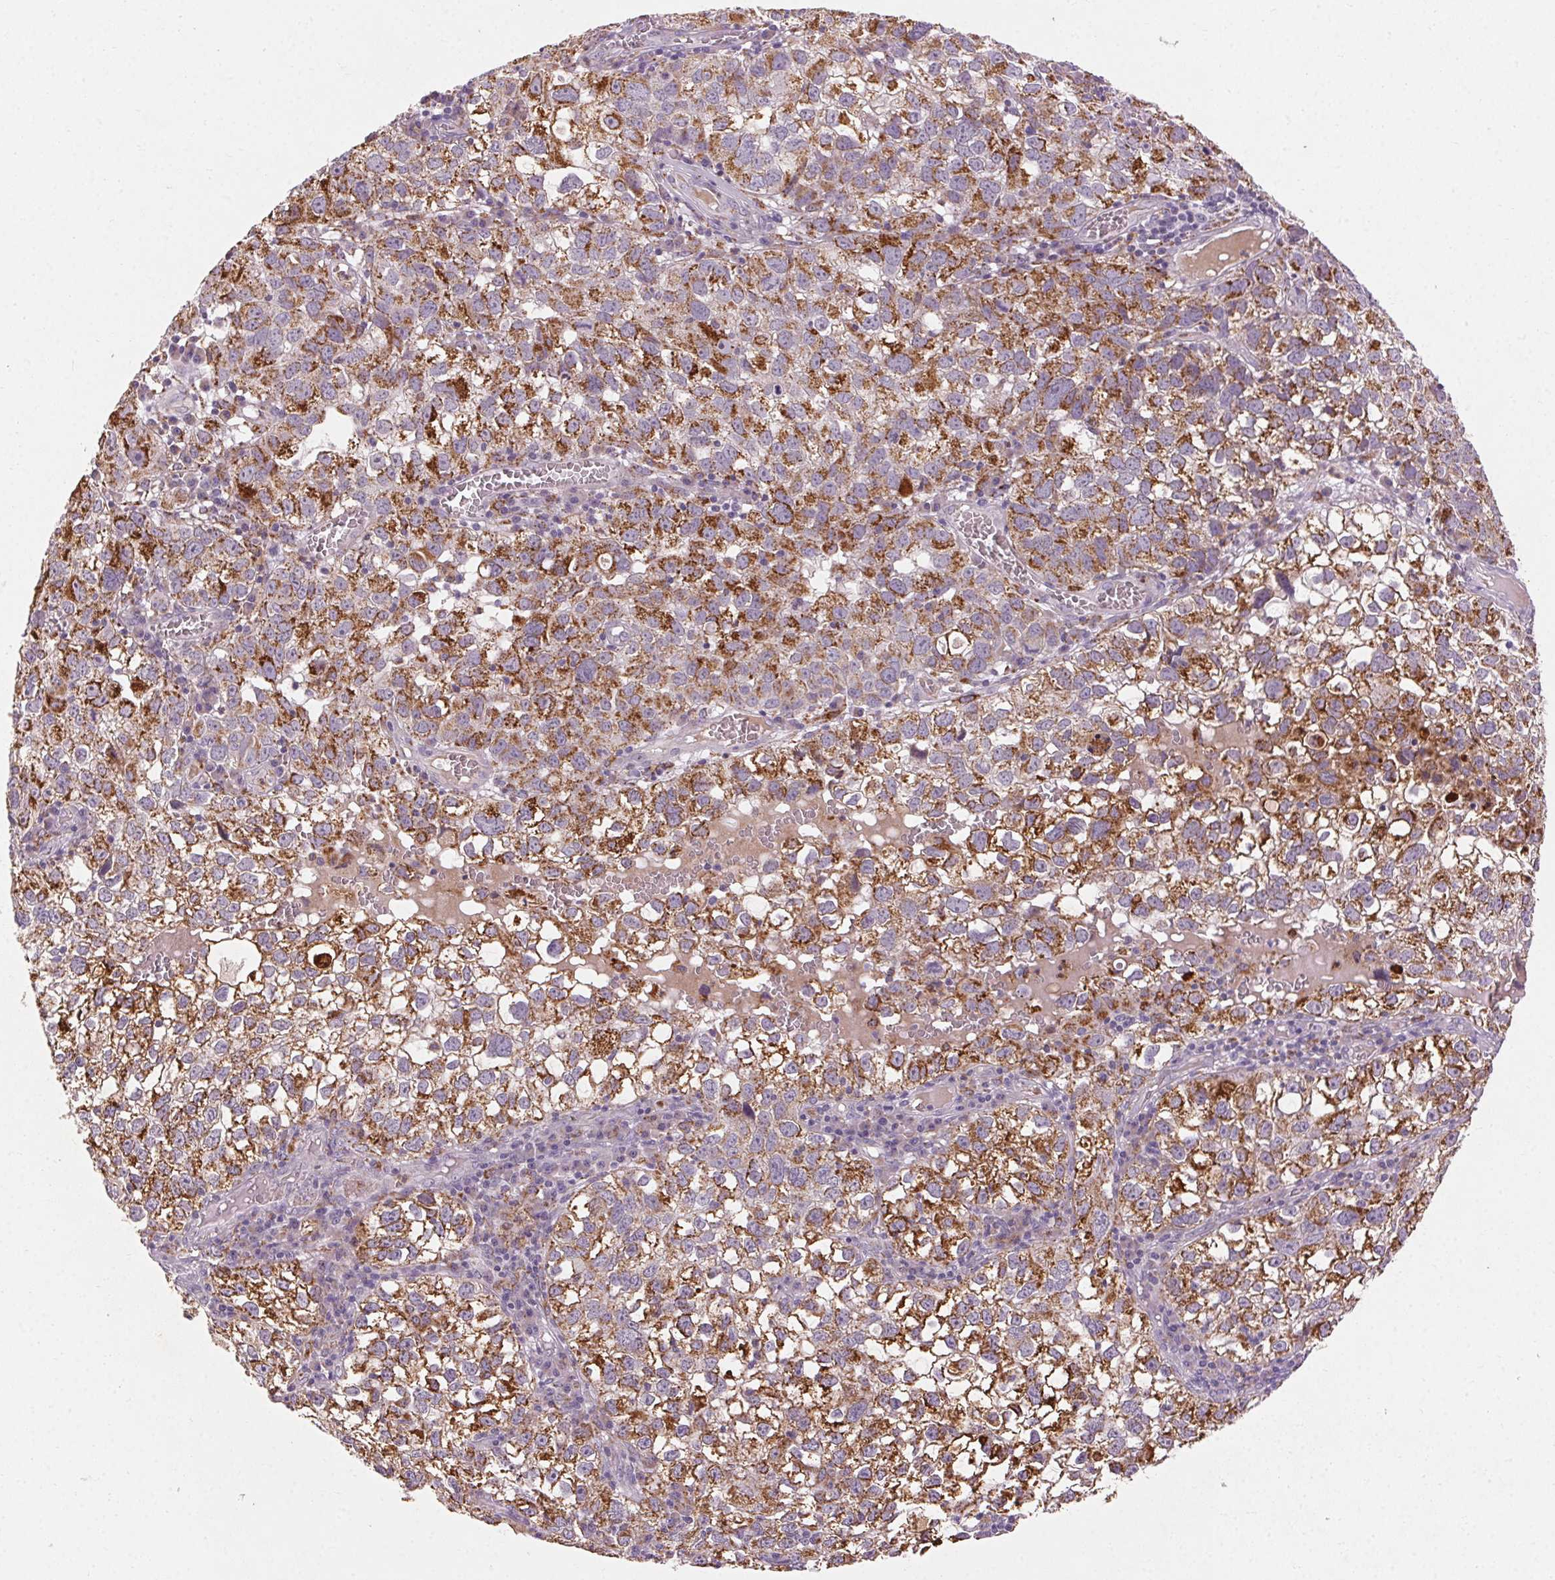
{"staining": {"intensity": "strong", "quantity": "<25%", "location": "cytoplasmic/membranous"}, "tissue": "cervical cancer", "cell_type": "Tumor cells", "image_type": "cancer", "snomed": [{"axis": "morphology", "description": "Squamous cell carcinoma, NOS"}, {"axis": "topography", "description": "Cervix"}], "caption": "Cervical squamous cell carcinoma stained with a brown dye demonstrates strong cytoplasmic/membranous positive staining in about <25% of tumor cells.", "gene": "REP15", "patient": {"sex": "female", "age": 55}}